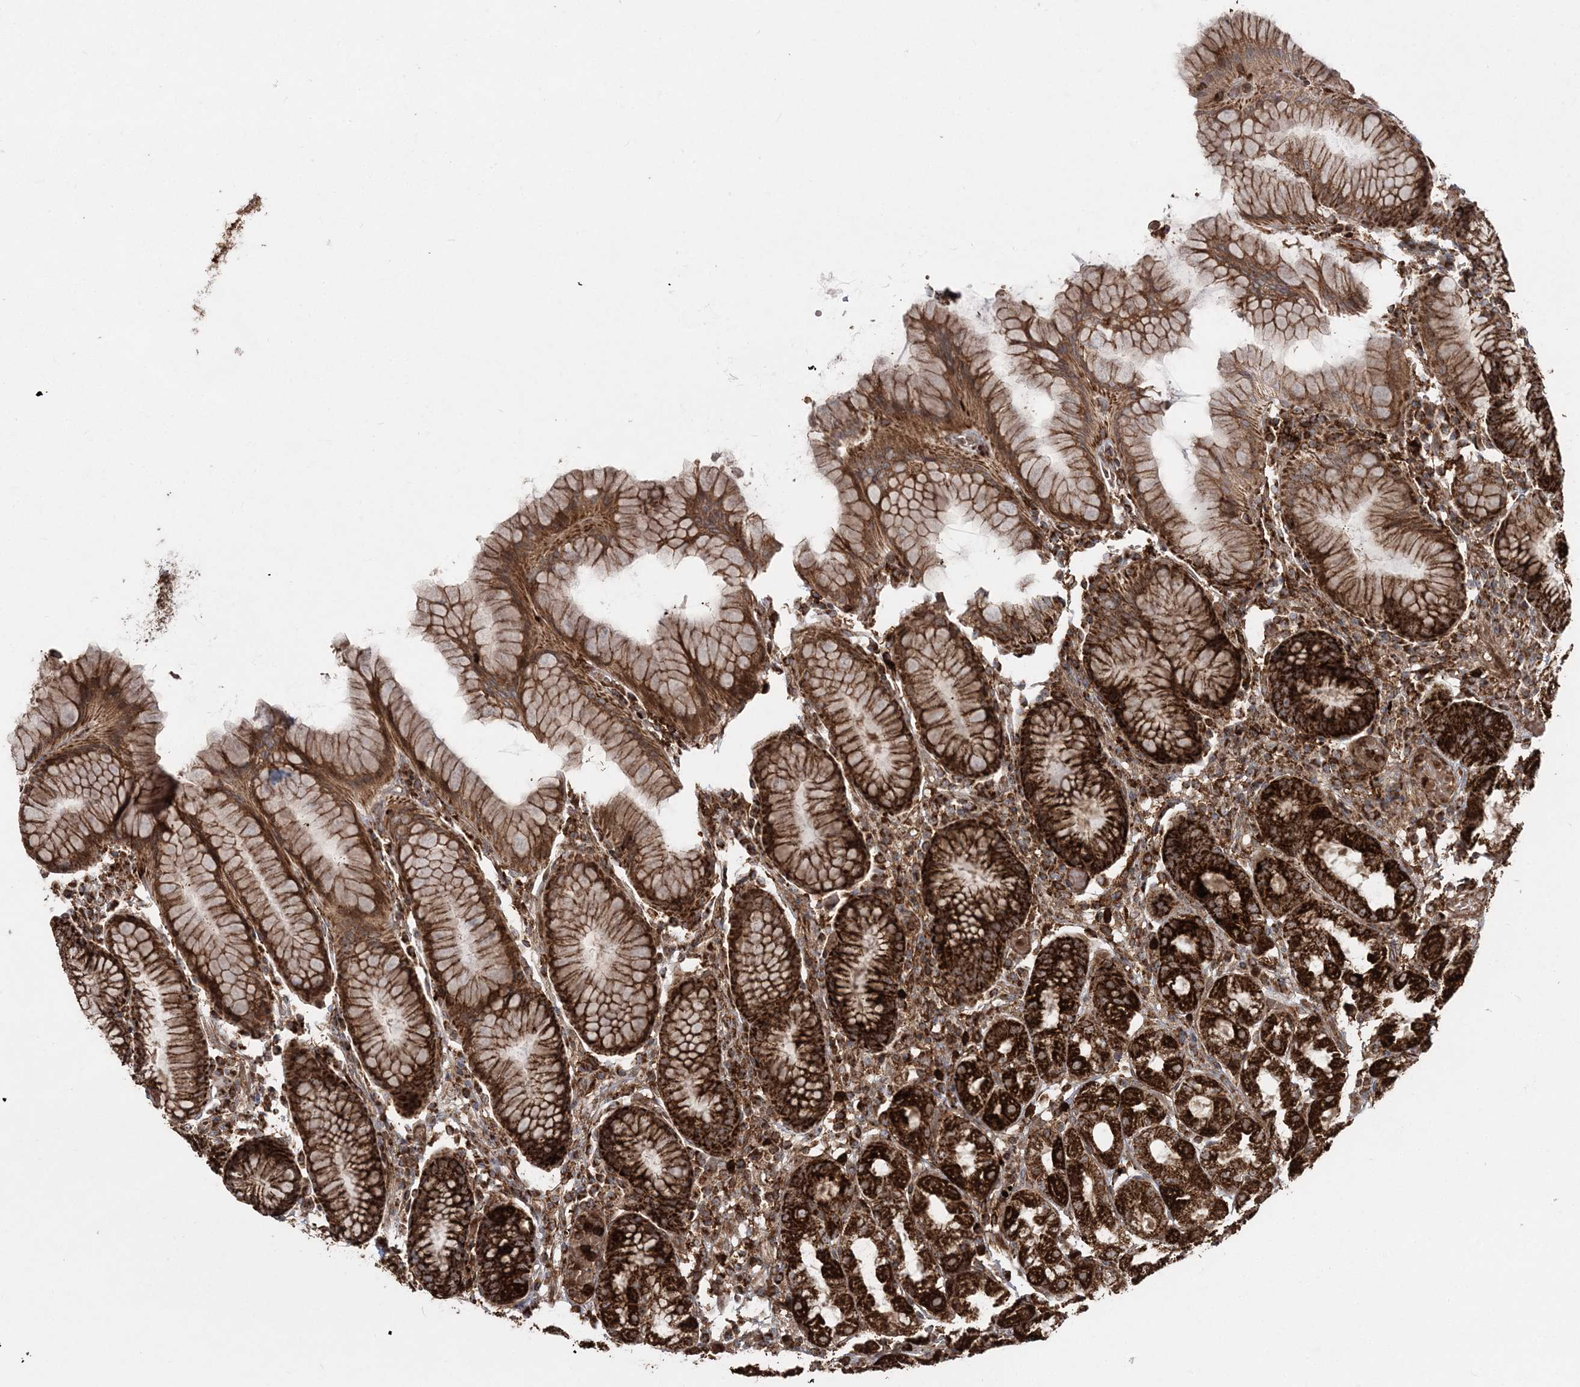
{"staining": {"intensity": "strong", "quantity": ">75%", "location": "cytoplasmic/membranous"}, "tissue": "stomach", "cell_type": "Glandular cells", "image_type": "normal", "snomed": [{"axis": "morphology", "description": "Normal tissue, NOS"}, {"axis": "topography", "description": "Stomach, lower"}], "caption": "Strong cytoplasmic/membranous protein staining is appreciated in approximately >75% of glandular cells in stomach. The protein is shown in brown color, while the nuclei are stained blue.", "gene": "LRPPRC", "patient": {"sex": "female", "age": 56}}